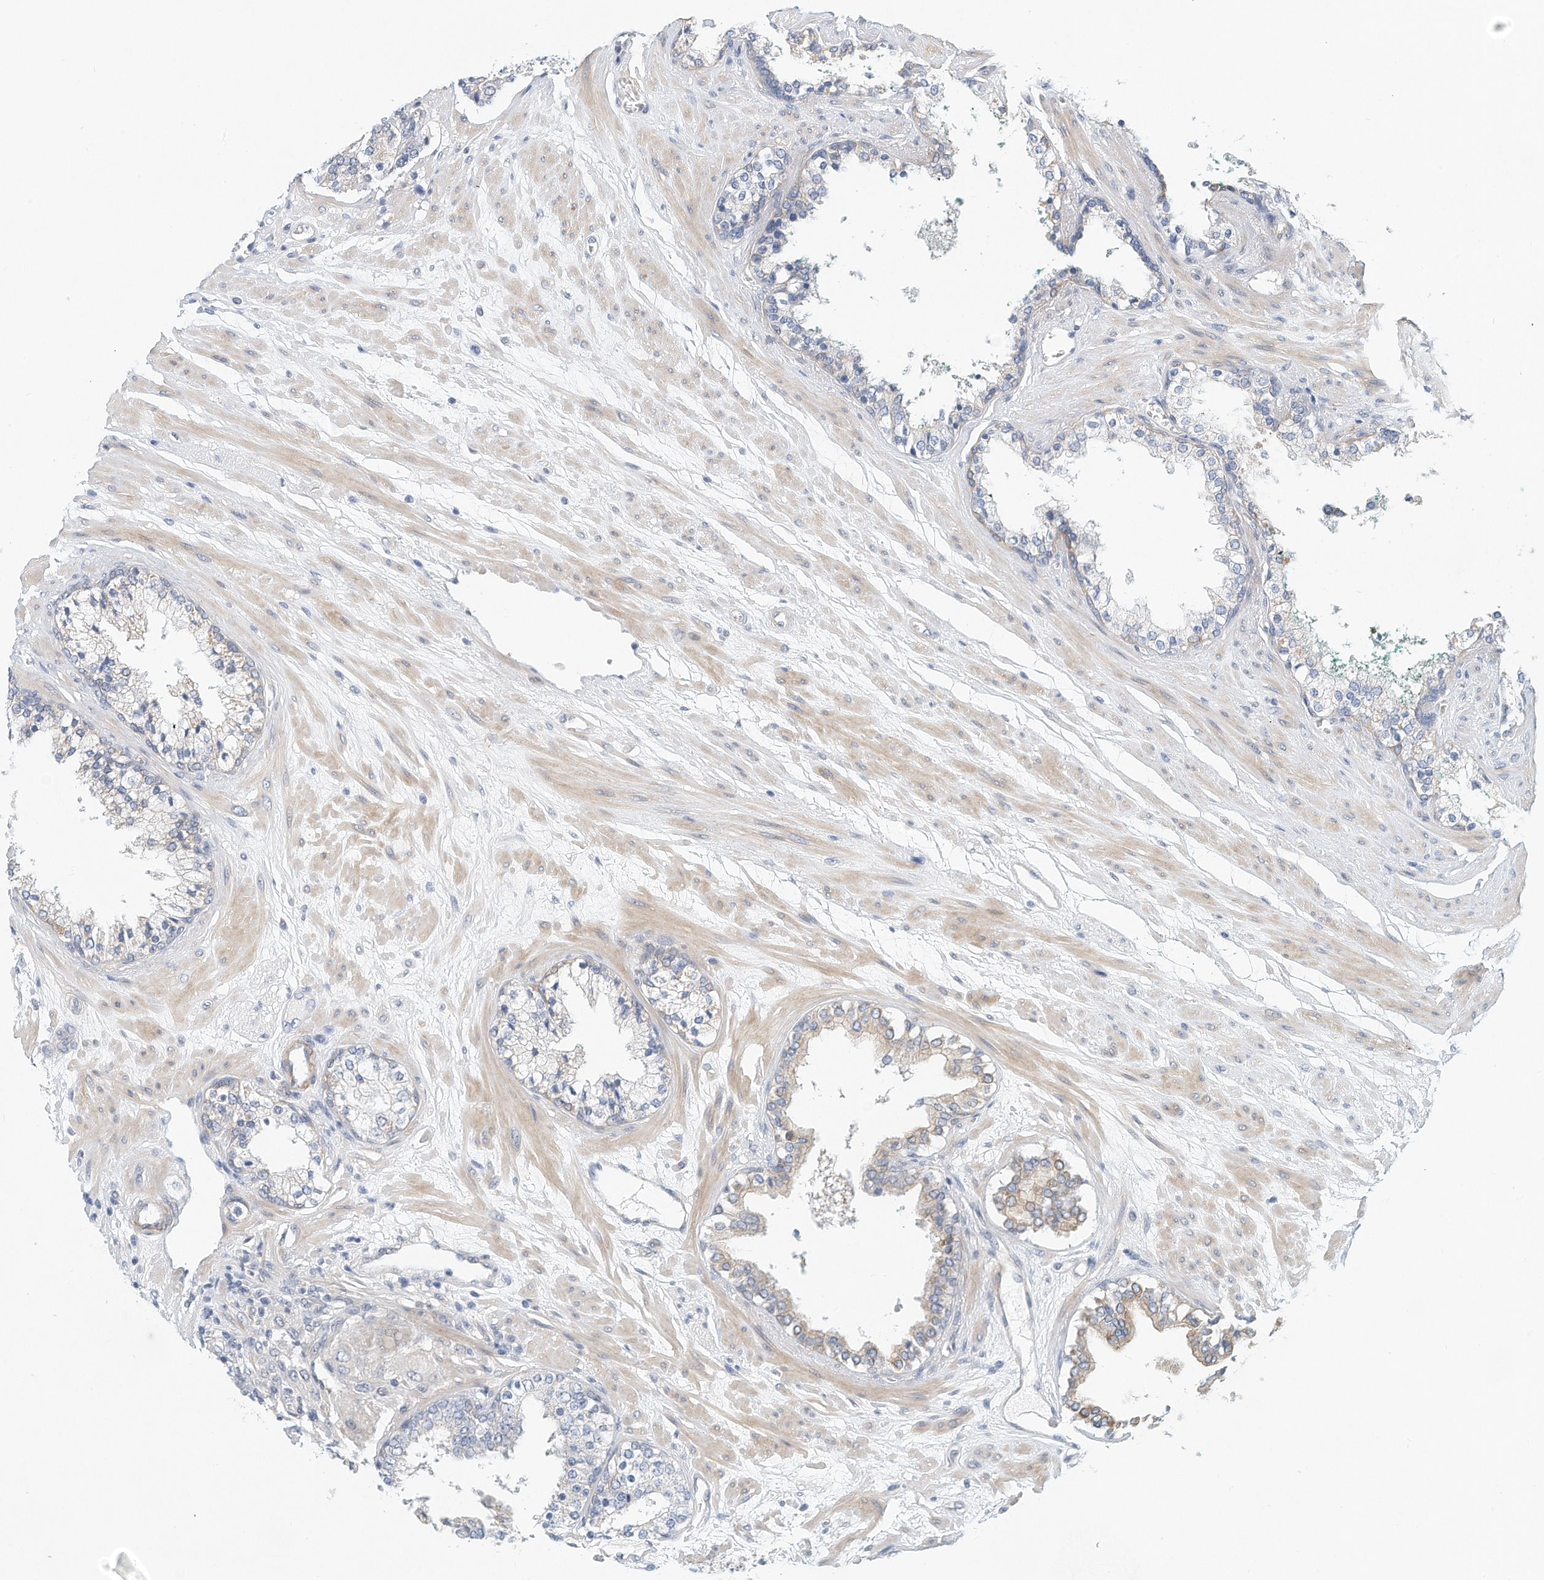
{"staining": {"intensity": "negative", "quantity": "none", "location": "none"}, "tissue": "prostate cancer", "cell_type": "Tumor cells", "image_type": "cancer", "snomed": [{"axis": "morphology", "description": "Adenocarcinoma, High grade"}, {"axis": "topography", "description": "Prostate"}], "caption": "Immunohistochemical staining of prostate cancer (adenocarcinoma (high-grade)) shows no significant expression in tumor cells.", "gene": "ARHGAP28", "patient": {"sex": "male", "age": 71}}